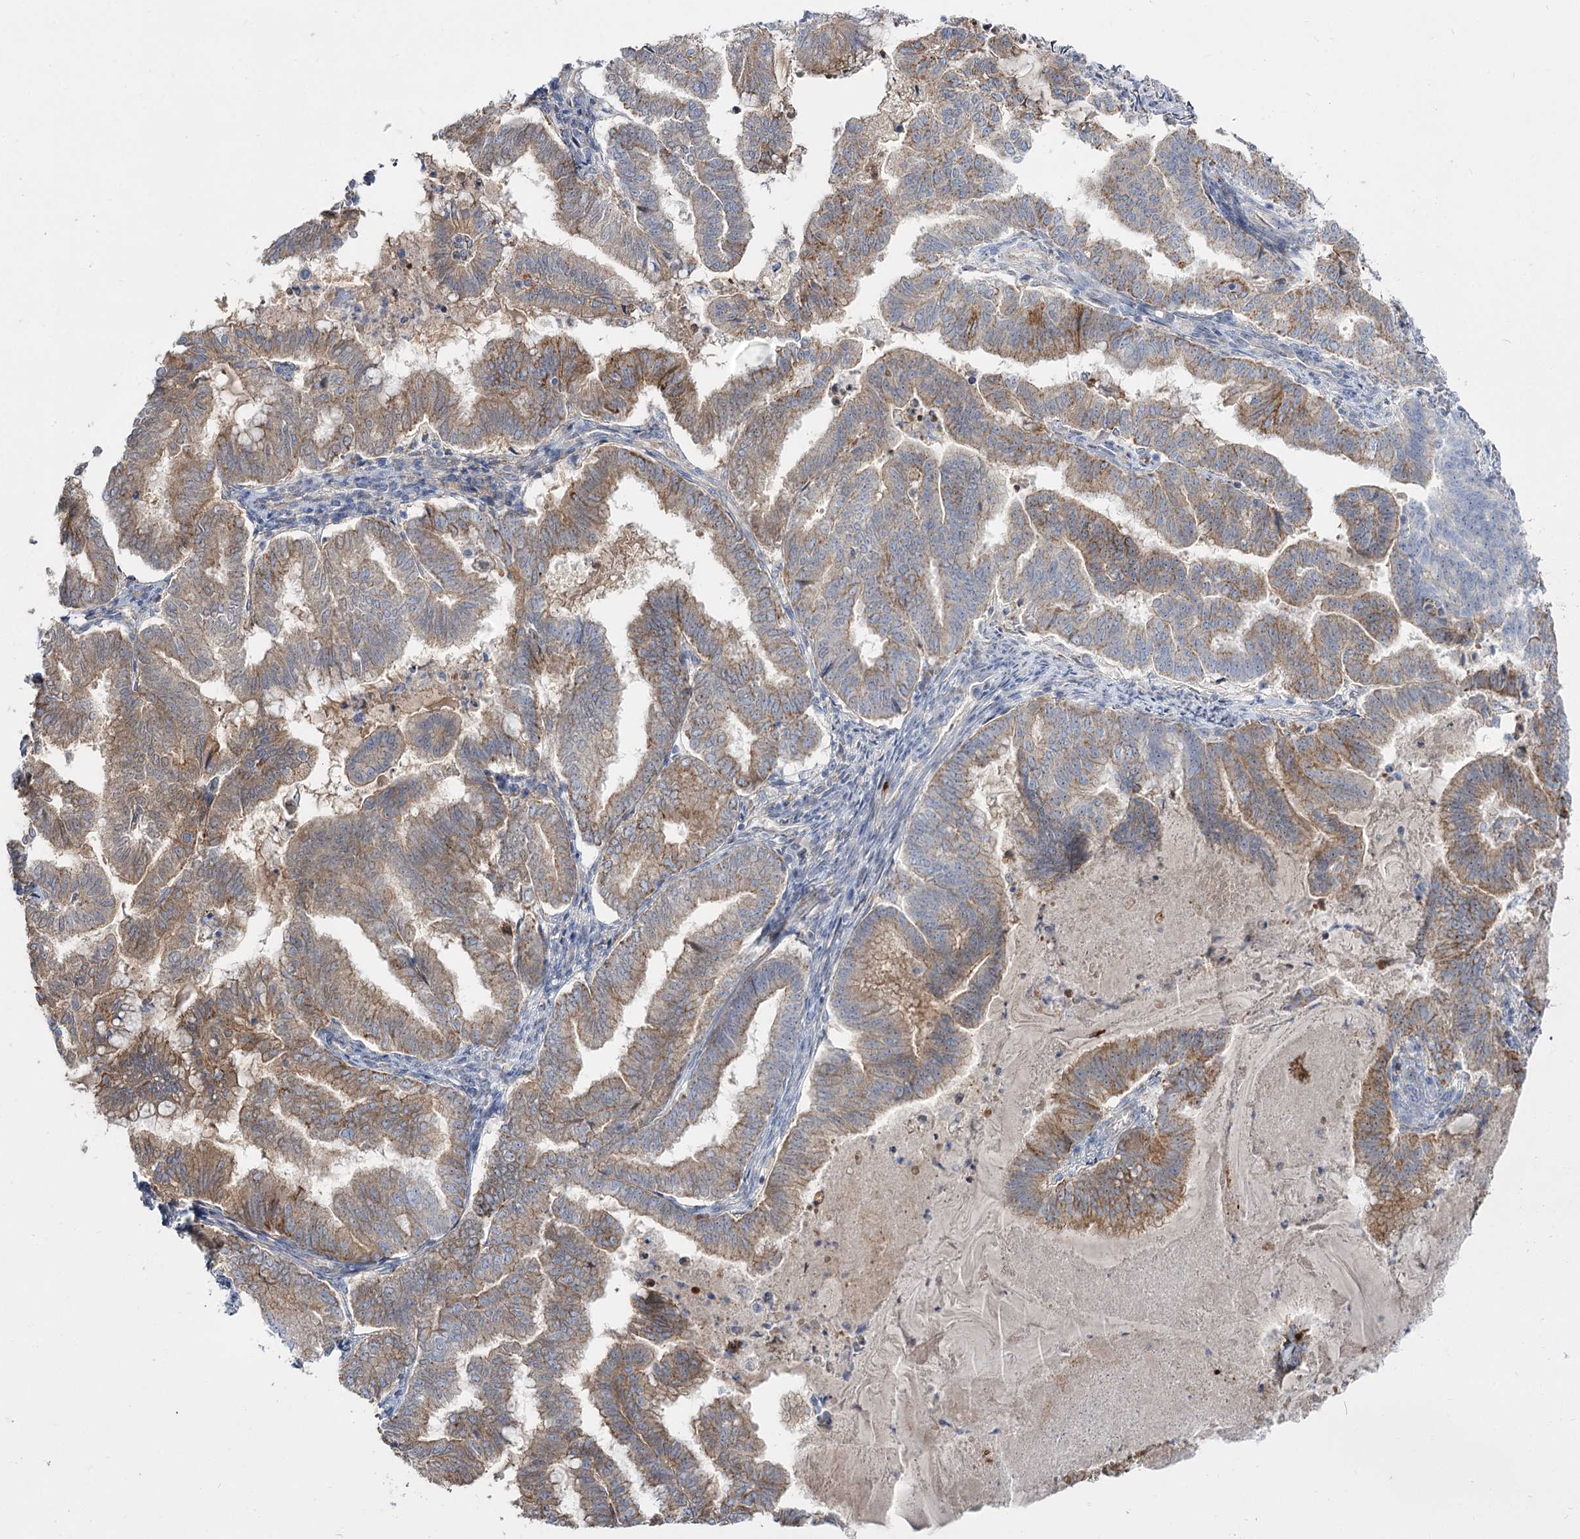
{"staining": {"intensity": "moderate", "quantity": ">75%", "location": "cytoplasmic/membranous"}, "tissue": "endometrial cancer", "cell_type": "Tumor cells", "image_type": "cancer", "snomed": [{"axis": "morphology", "description": "Adenocarcinoma, NOS"}, {"axis": "topography", "description": "Endometrium"}], "caption": "Protein expression by immunohistochemistry shows moderate cytoplasmic/membranous staining in about >75% of tumor cells in adenocarcinoma (endometrial).", "gene": "SUOX", "patient": {"sex": "female", "age": 79}}